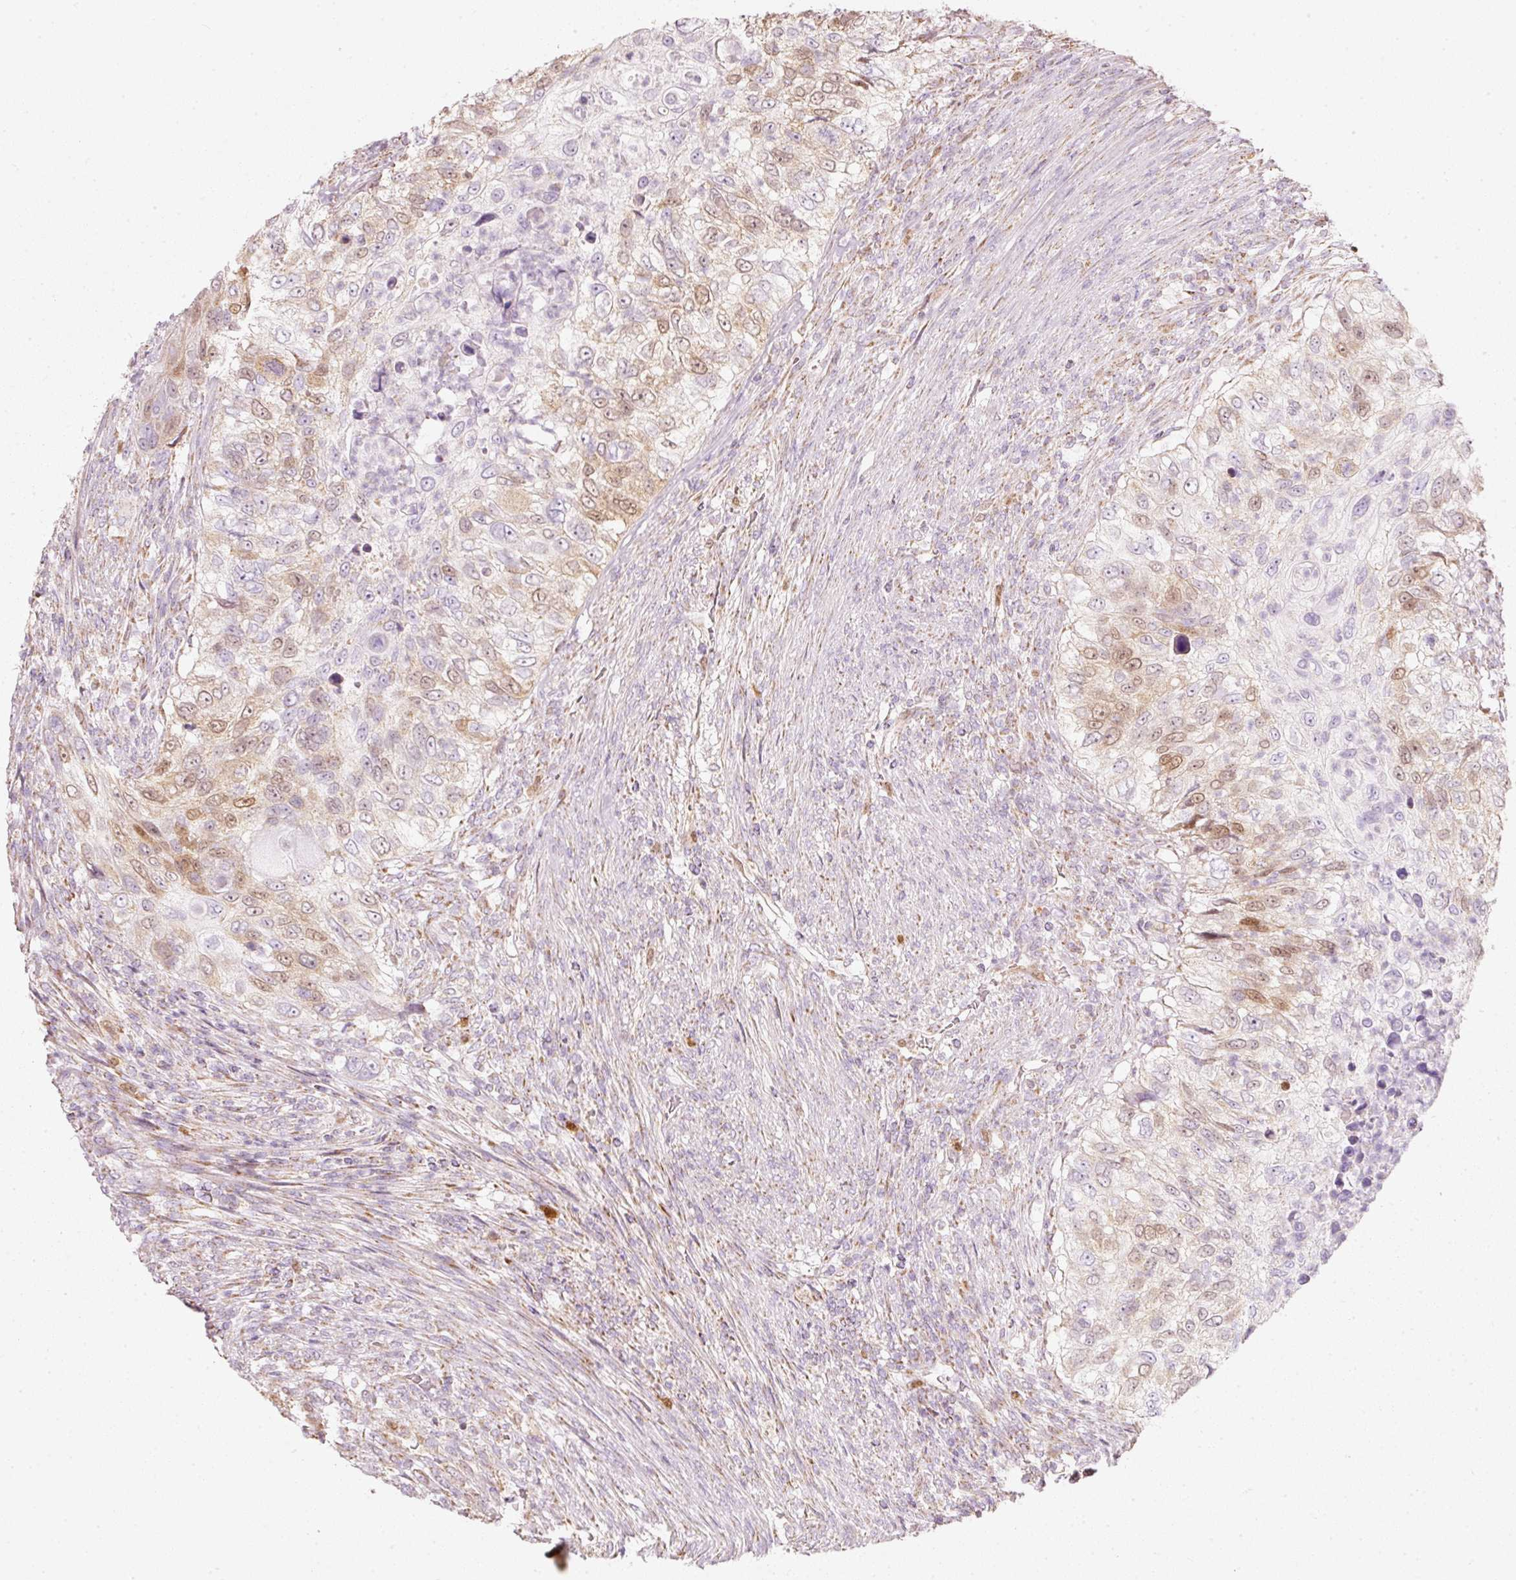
{"staining": {"intensity": "moderate", "quantity": "25%-75%", "location": "nuclear"}, "tissue": "urothelial cancer", "cell_type": "Tumor cells", "image_type": "cancer", "snomed": [{"axis": "morphology", "description": "Urothelial carcinoma, High grade"}, {"axis": "topography", "description": "Urinary bladder"}], "caption": "Urothelial carcinoma (high-grade) stained with immunohistochemistry demonstrates moderate nuclear staining in about 25%-75% of tumor cells. Ihc stains the protein of interest in brown and the nuclei are stained blue.", "gene": "DUT", "patient": {"sex": "female", "age": 60}}